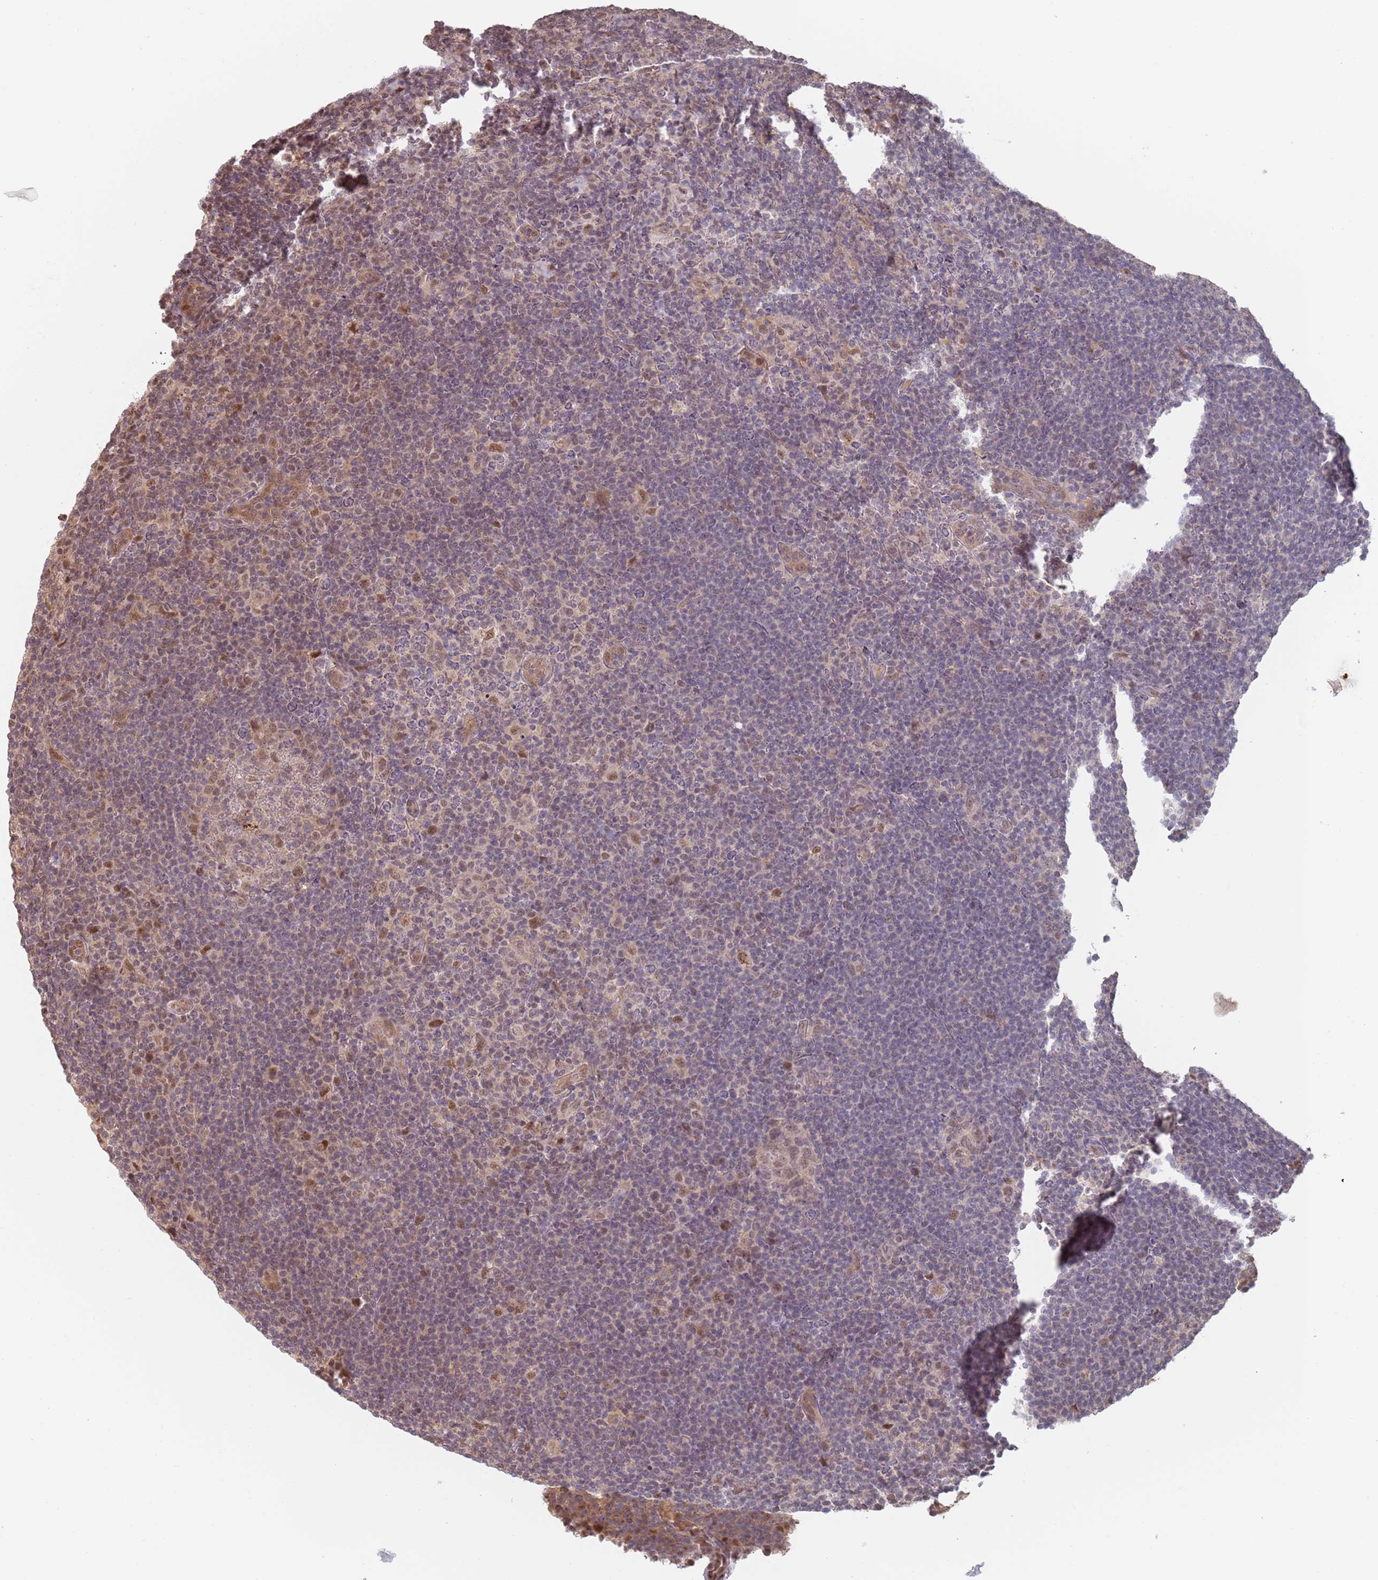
{"staining": {"intensity": "moderate", "quantity": ">75%", "location": "nuclear"}, "tissue": "lymphoma", "cell_type": "Tumor cells", "image_type": "cancer", "snomed": [{"axis": "morphology", "description": "Hodgkin's disease, NOS"}, {"axis": "topography", "description": "Lymph node"}], "caption": "Protein analysis of lymphoma tissue exhibits moderate nuclear staining in about >75% of tumor cells.", "gene": "PLSCR5", "patient": {"sex": "female", "age": 57}}